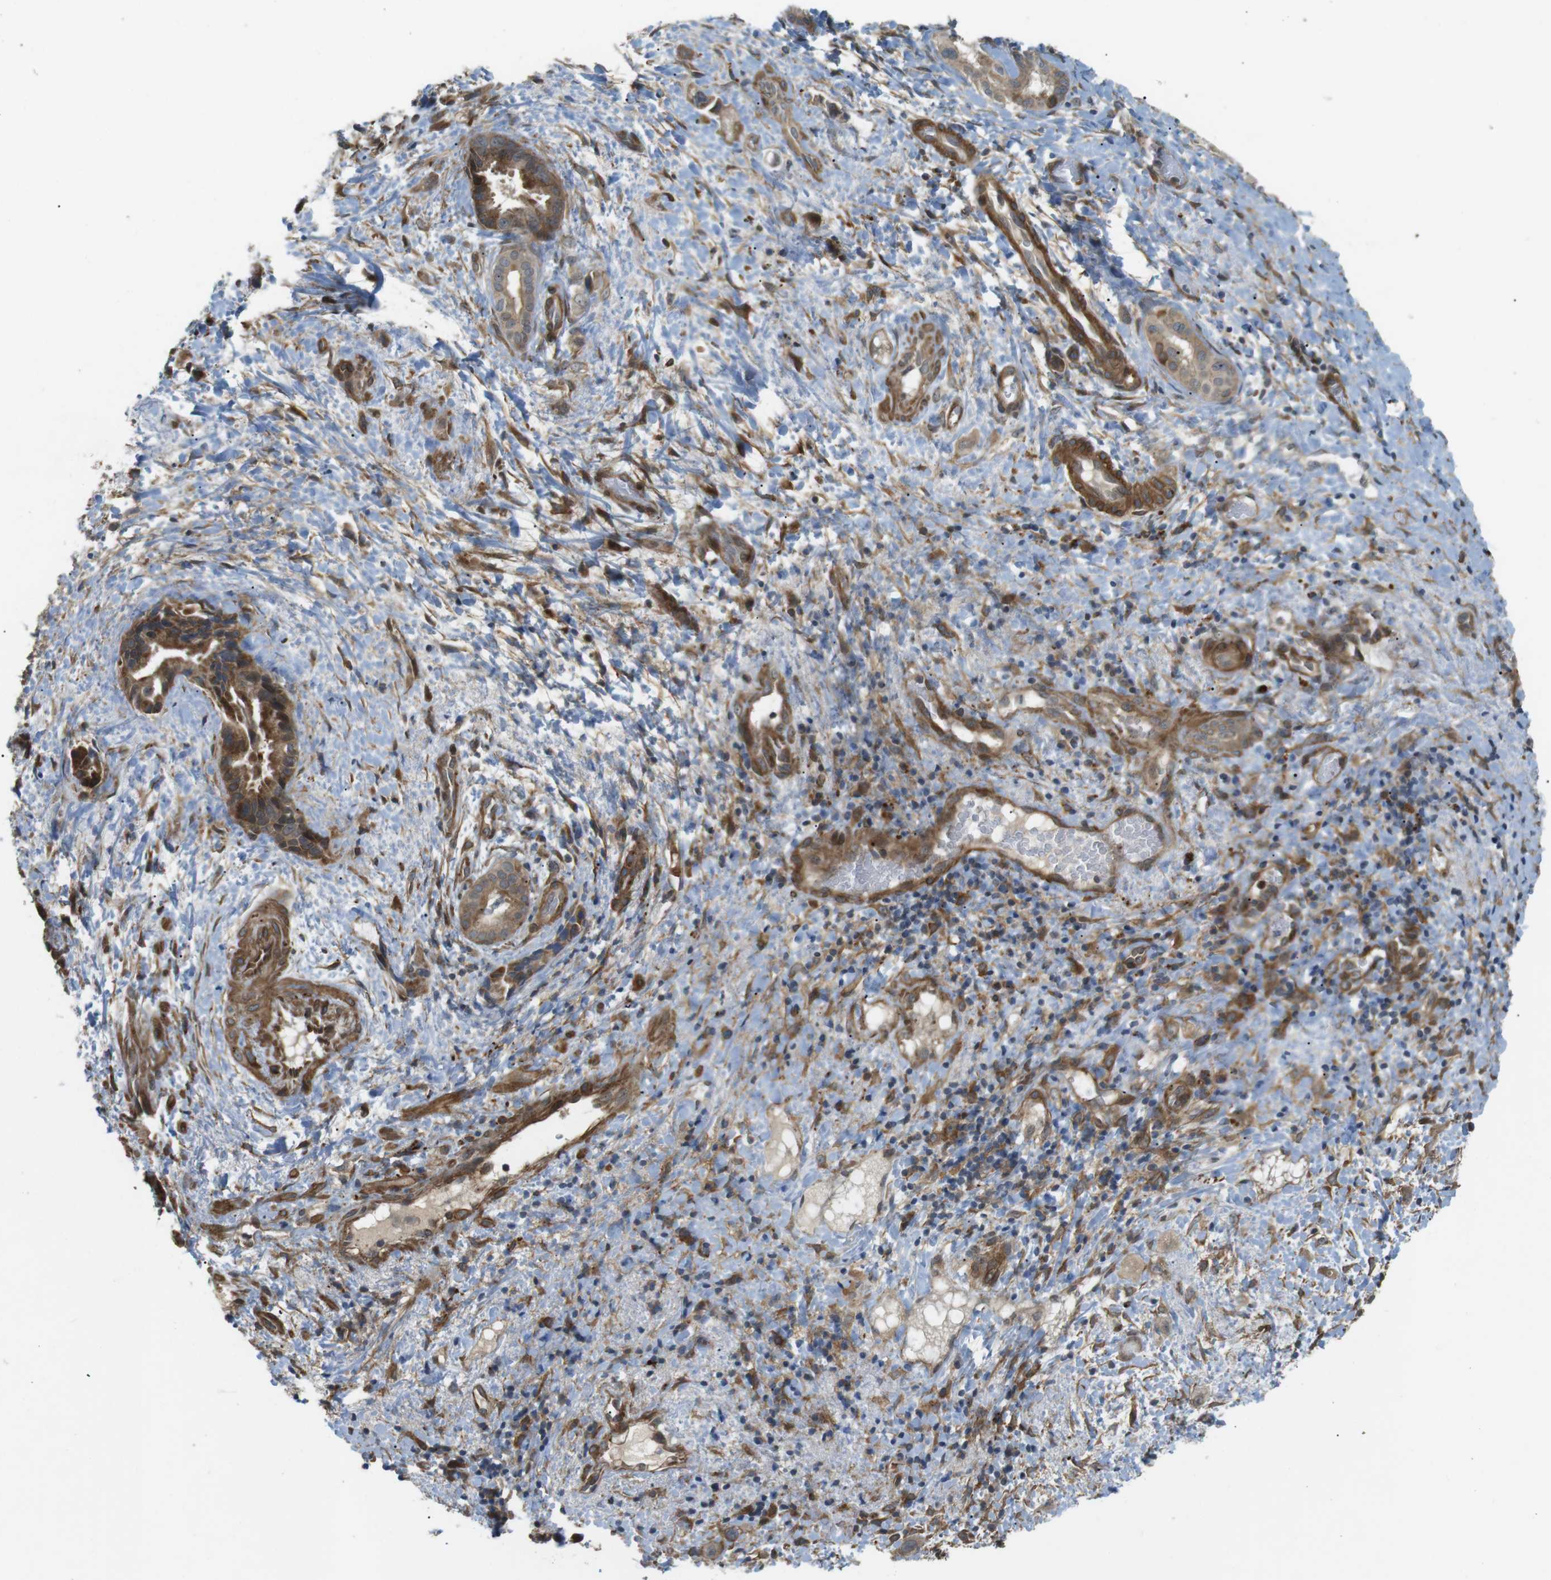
{"staining": {"intensity": "moderate", "quantity": ">75%", "location": "cytoplasmic/membranous"}, "tissue": "liver cancer", "cell_type": "Tumor cells", "image_type": "cancer", "snomed": [{"axis": "morphology", "description": "Cholangiocarcinoma"}, {"axis": "topography", "description": "Liver"}], "caption": "Protein staining reveals moderate cytoplasmic/membranous positivity in about >75% of tumor cells in liver cholangiocarcinoma. The staining is performed using DAB brown chromogen to label protein expression. The nuclei are counter-stained blue using hematoxylin.", "gene": "KANK2", "patient": {"sex": "female", "age": 65}}